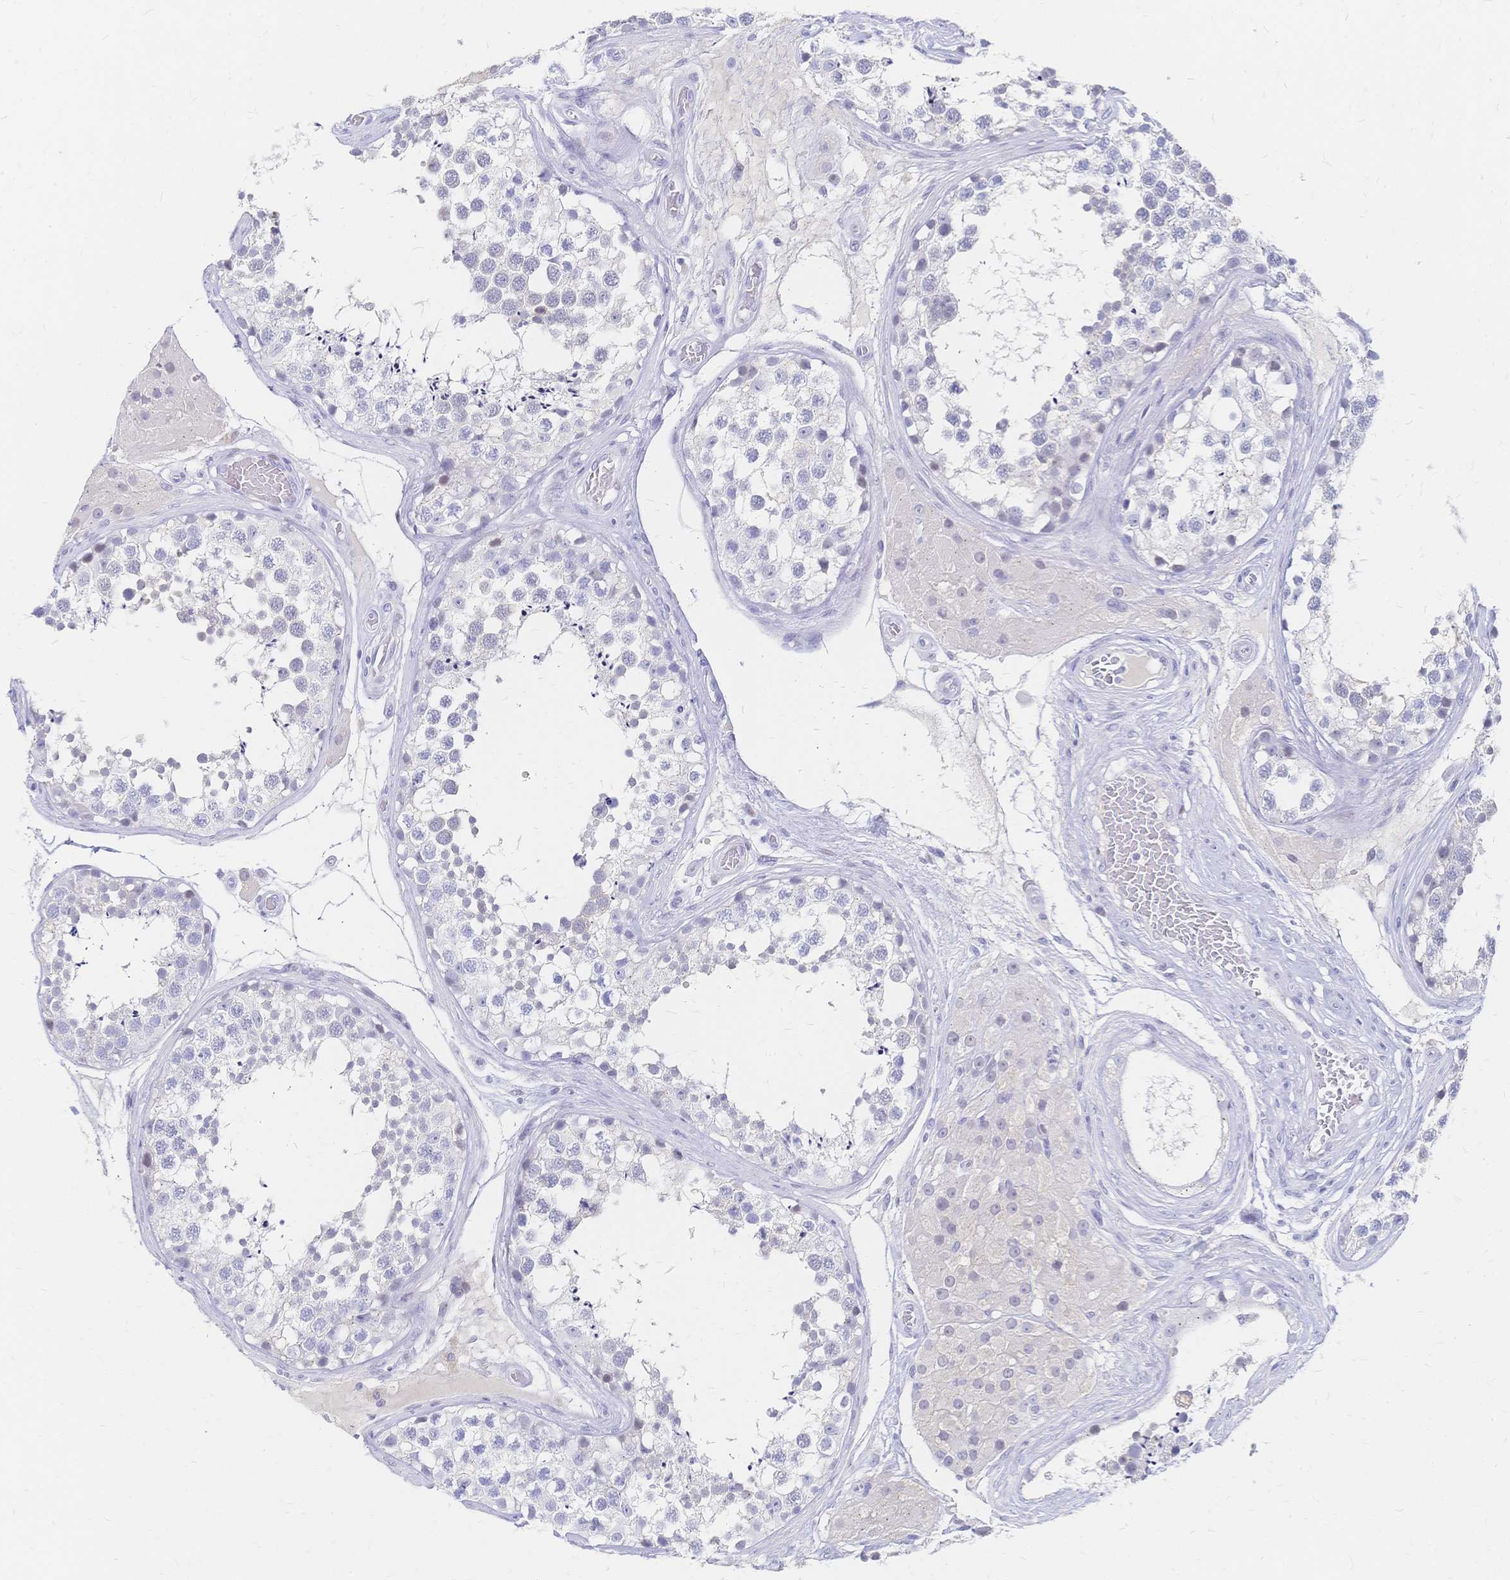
{"staining": {"intensity": "negative", "quantity": "none", "location": "none"}, "tissue": "testis", "cell_type": "Cells in seminiferous ducts", "image_type": "normal", "snomed": [{"axis": "morphology", "description": "Normal tissue, NOS"}, {"axis": "morphology", "description": "Seminoma, NOS"}, {"axis": "topography", "description": "Testis"}], "caption": "This is an IHC micrograph of benign human testis. There is no expression in cells in seminiferous ducts.", "gene": "PSORS1C2", "patient": {"sex": "male", "age": 65}}